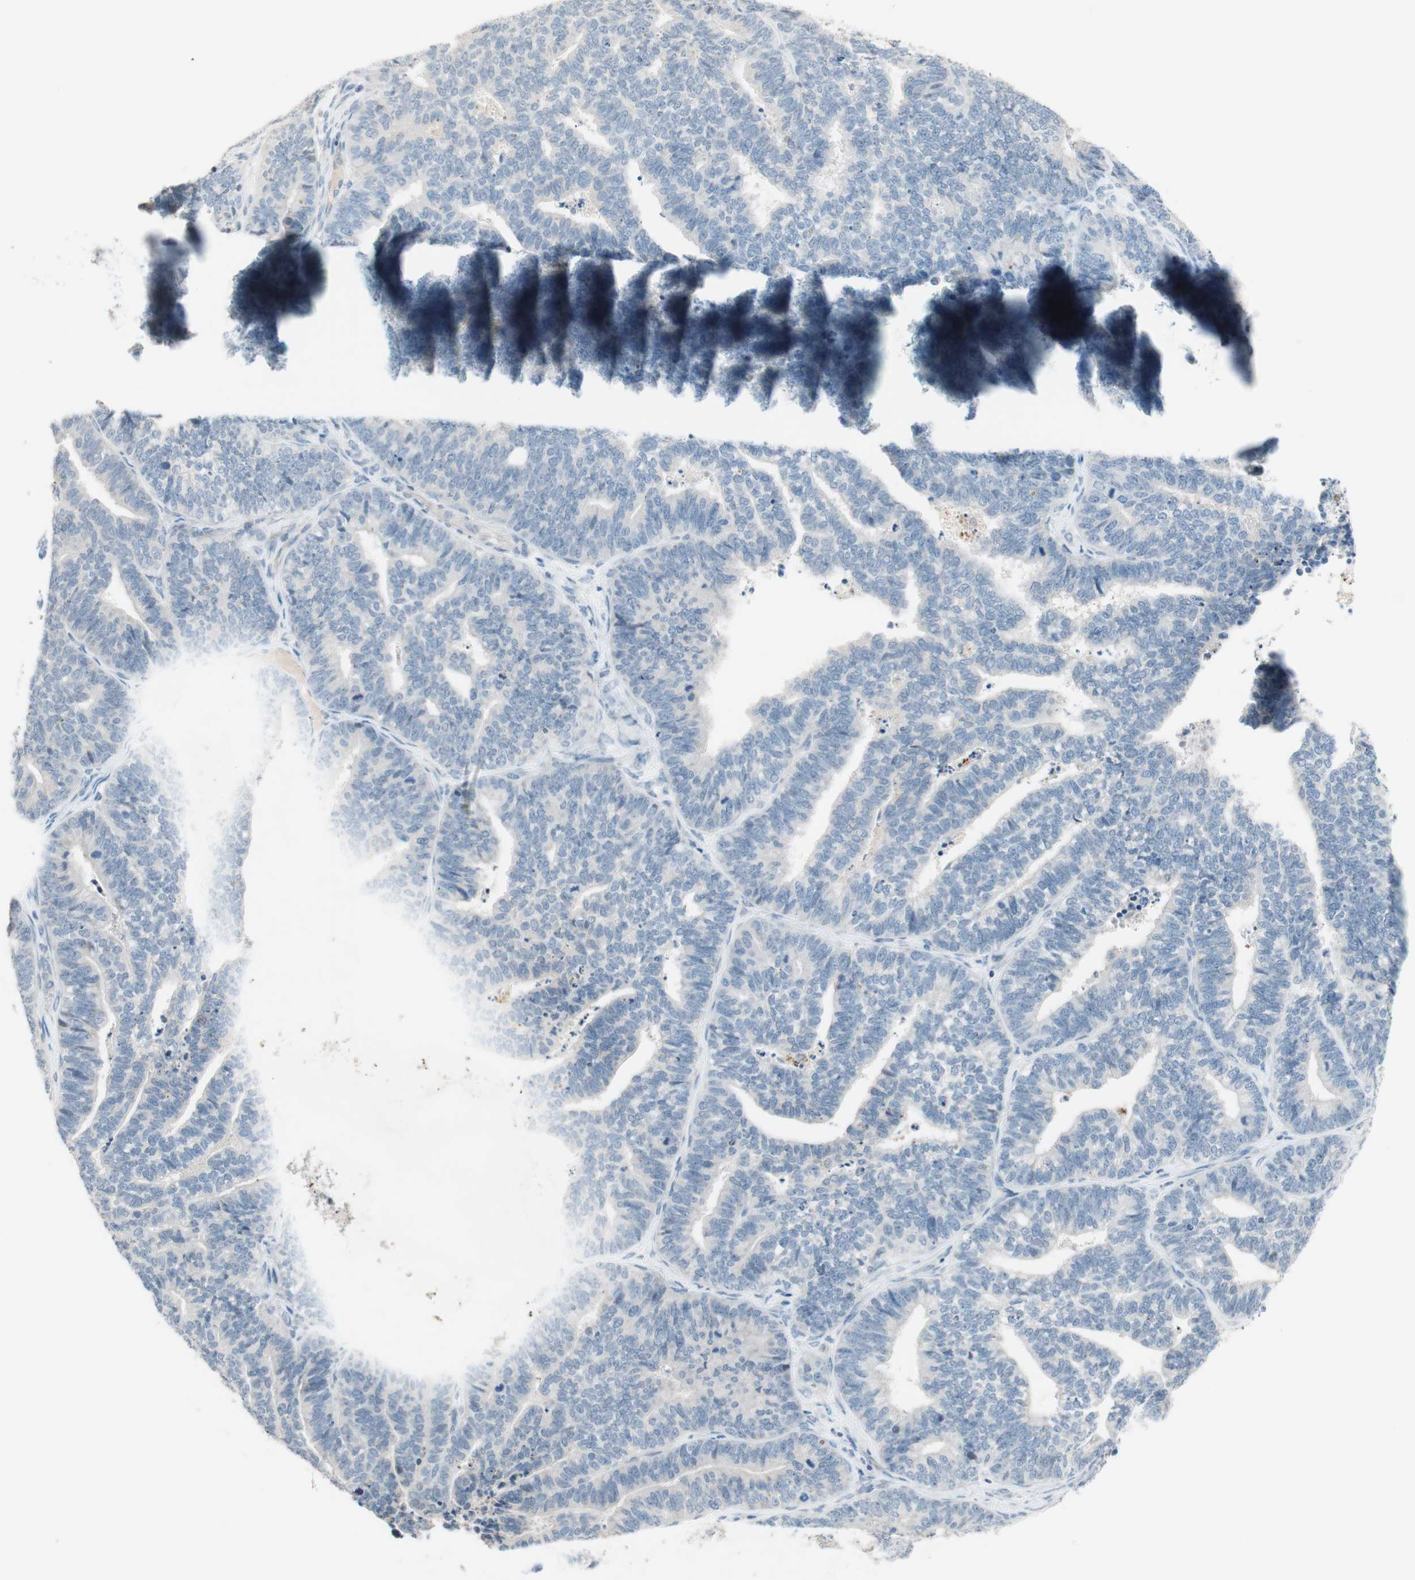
{"staining": {"intensity": "negative", "quantity": "none", "location": "none"}, "tissue": "endometrial cancer", "cell_type": "Tumor cells", "image_type": "cancer", "snomed": [{"axis": "morphology", "description": "Adenocarcinoma, NOS"}, {"axis": "topography", "description": "Endometrium"}], "caption": "A high-resolution histopathology image shows immunohistochemistry staining of adenocarcinoma (endometrial), which displays no significant staining in tumor cells.", "gene": "PDZK1", "patient": {"sex": "female", "age": 70}}